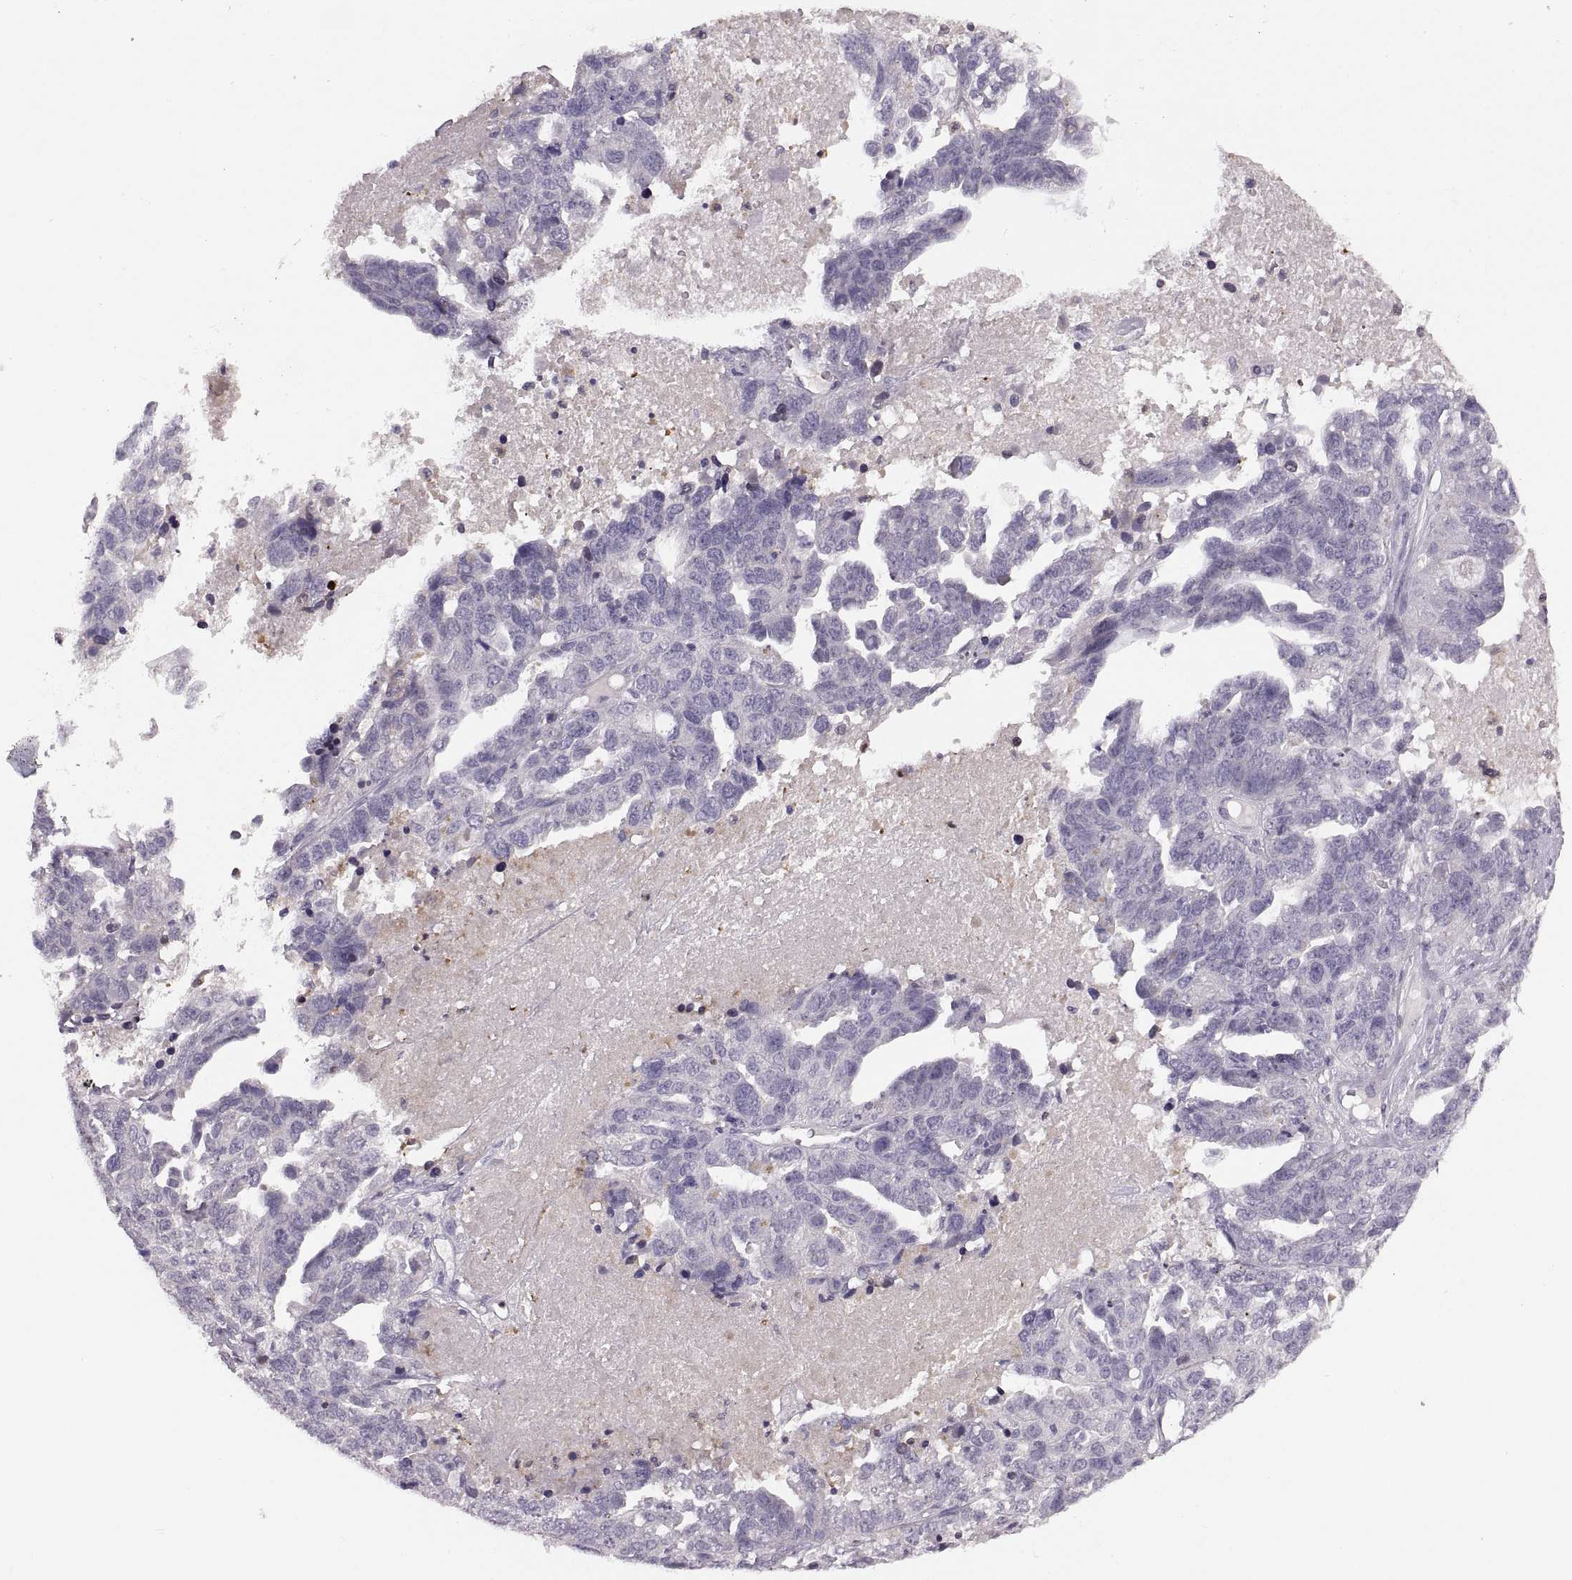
{"staining": {"intensity": "negative", "quantity": "none", "location": "none"}, "tissue": "ovarian cancer", "cell_type": "Tumor cells", "image_type": "cancer", "snomed": [{"axis": "morphology", "description": "Cystadenocarcinoma, serous, NOS"}, {"axis": "topography", "description": "Ovary"}], "caption": "An immunohistochemistry (IHC) histopathology image of serous cystadenocarcinoma (ovarian) is shown. There is no staining in tumor cells of serous cystadenocarcinoma (ovarian).", "gene": "ADH6", "patient": {"sex": "female", "age": 71}}